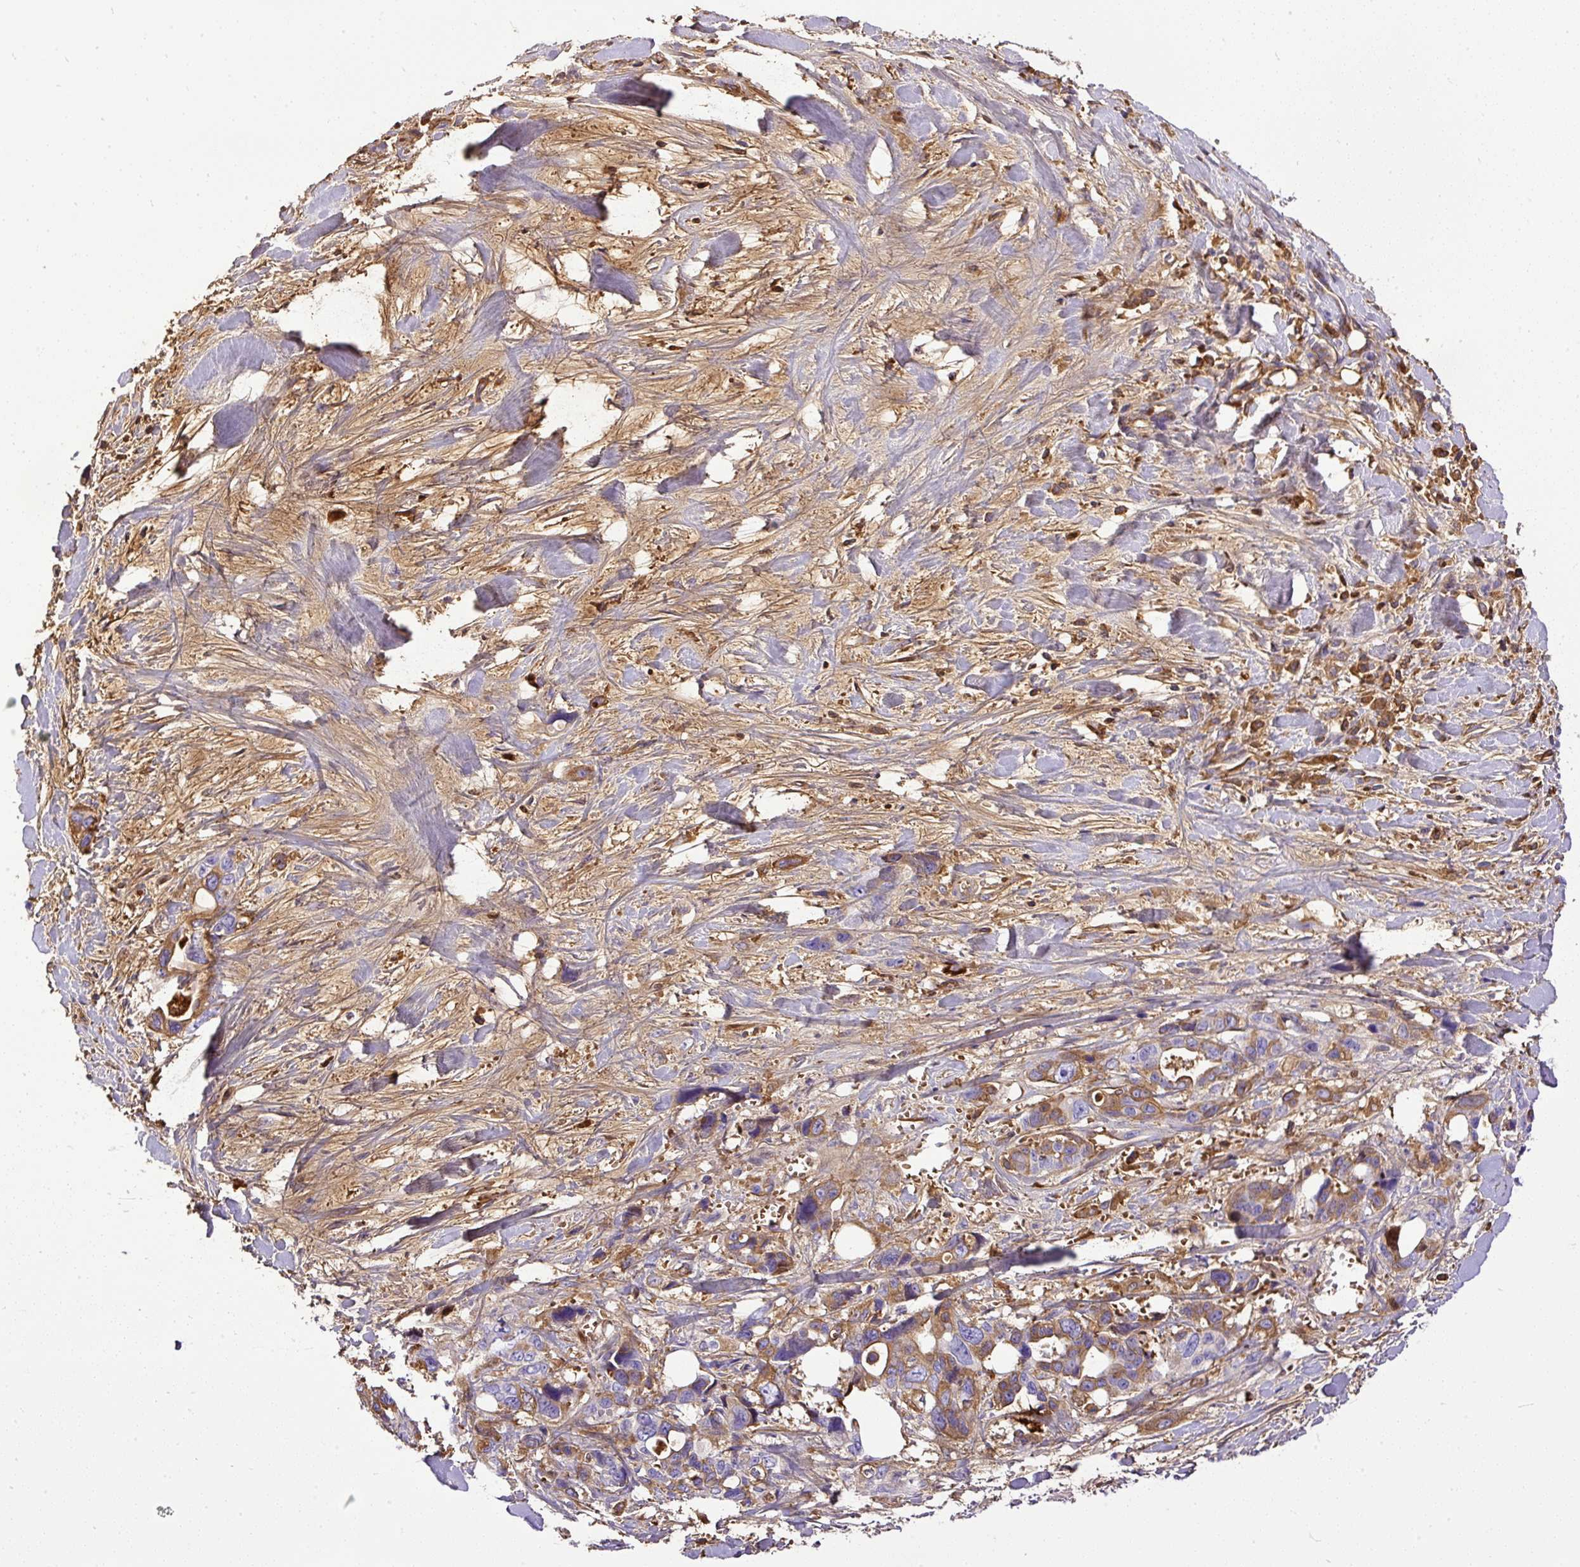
{"staining": {"intensity": "moderate", "quantity": ">75%", "location": "cytoplasmic/membranous"}, "tissue": "pancreatic cancer", "cell_type": "Tumor cells", "image_type": "cancer", "snomed": [{"axis": "morphology", "description": "Adenocarcinoma, NOS"}, {"axis": "topography", "description": "Pancreas"}], "caption": "DAB (3,3'-diaminobenzidine) immunohistochemical staining of pancreatic cancer (adenocarcinoma) exhibits moderate cytoplasmic/membranous protein staining in approximately >75% of tumor cells. Using DAB (brown) and hematoxylin (blue) stains, captured at high magnification using brightfield microscopy.", "gene": "CLEC3B", "patient": {"sex": "male", "age": 46}}